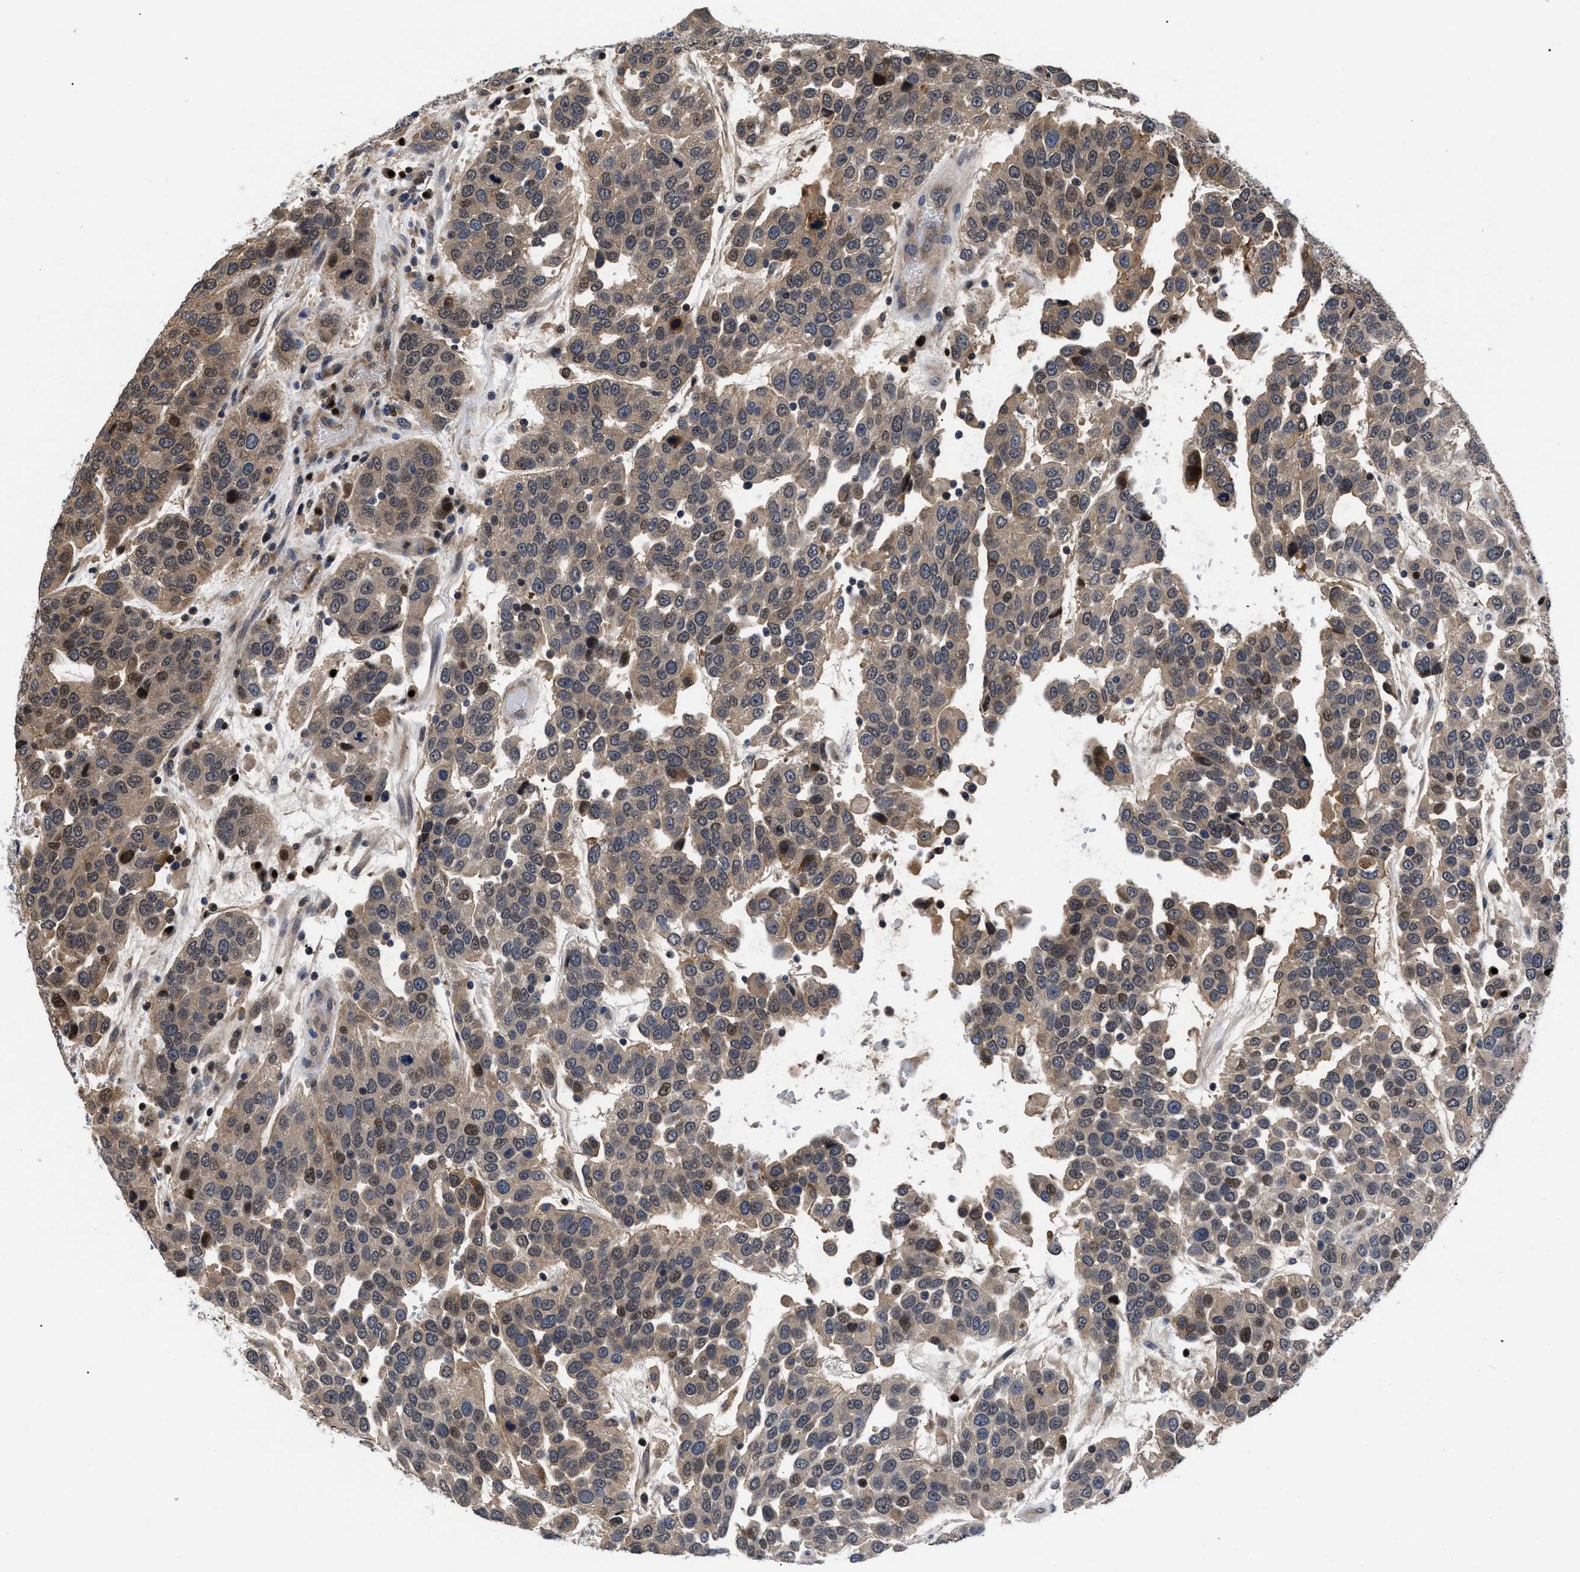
{"staining": {"intensity": "weak", "quantity": ">75%", "location": "cytoplasmic/membranous,nuclear"}, "tissue": "urothelial cancer", "cell_type": "Tumor cells", "image_type": "cancer", "snomed": [{"axis": "morphology", "description": "Urothelial carcinoma, High grade"}, {"axis": "topography", "description": "Urinary bladder"}], "caption": "Approximately >75% of tumor cells in human urothelial carcinoma (high-grade) exhibit weak cytoplasmic/membranous and nuclear protein staining as visualized by brown immunohistochemical staining.", "gene": "FAM200A", "patient": {"sex": "female", "age": 80}}